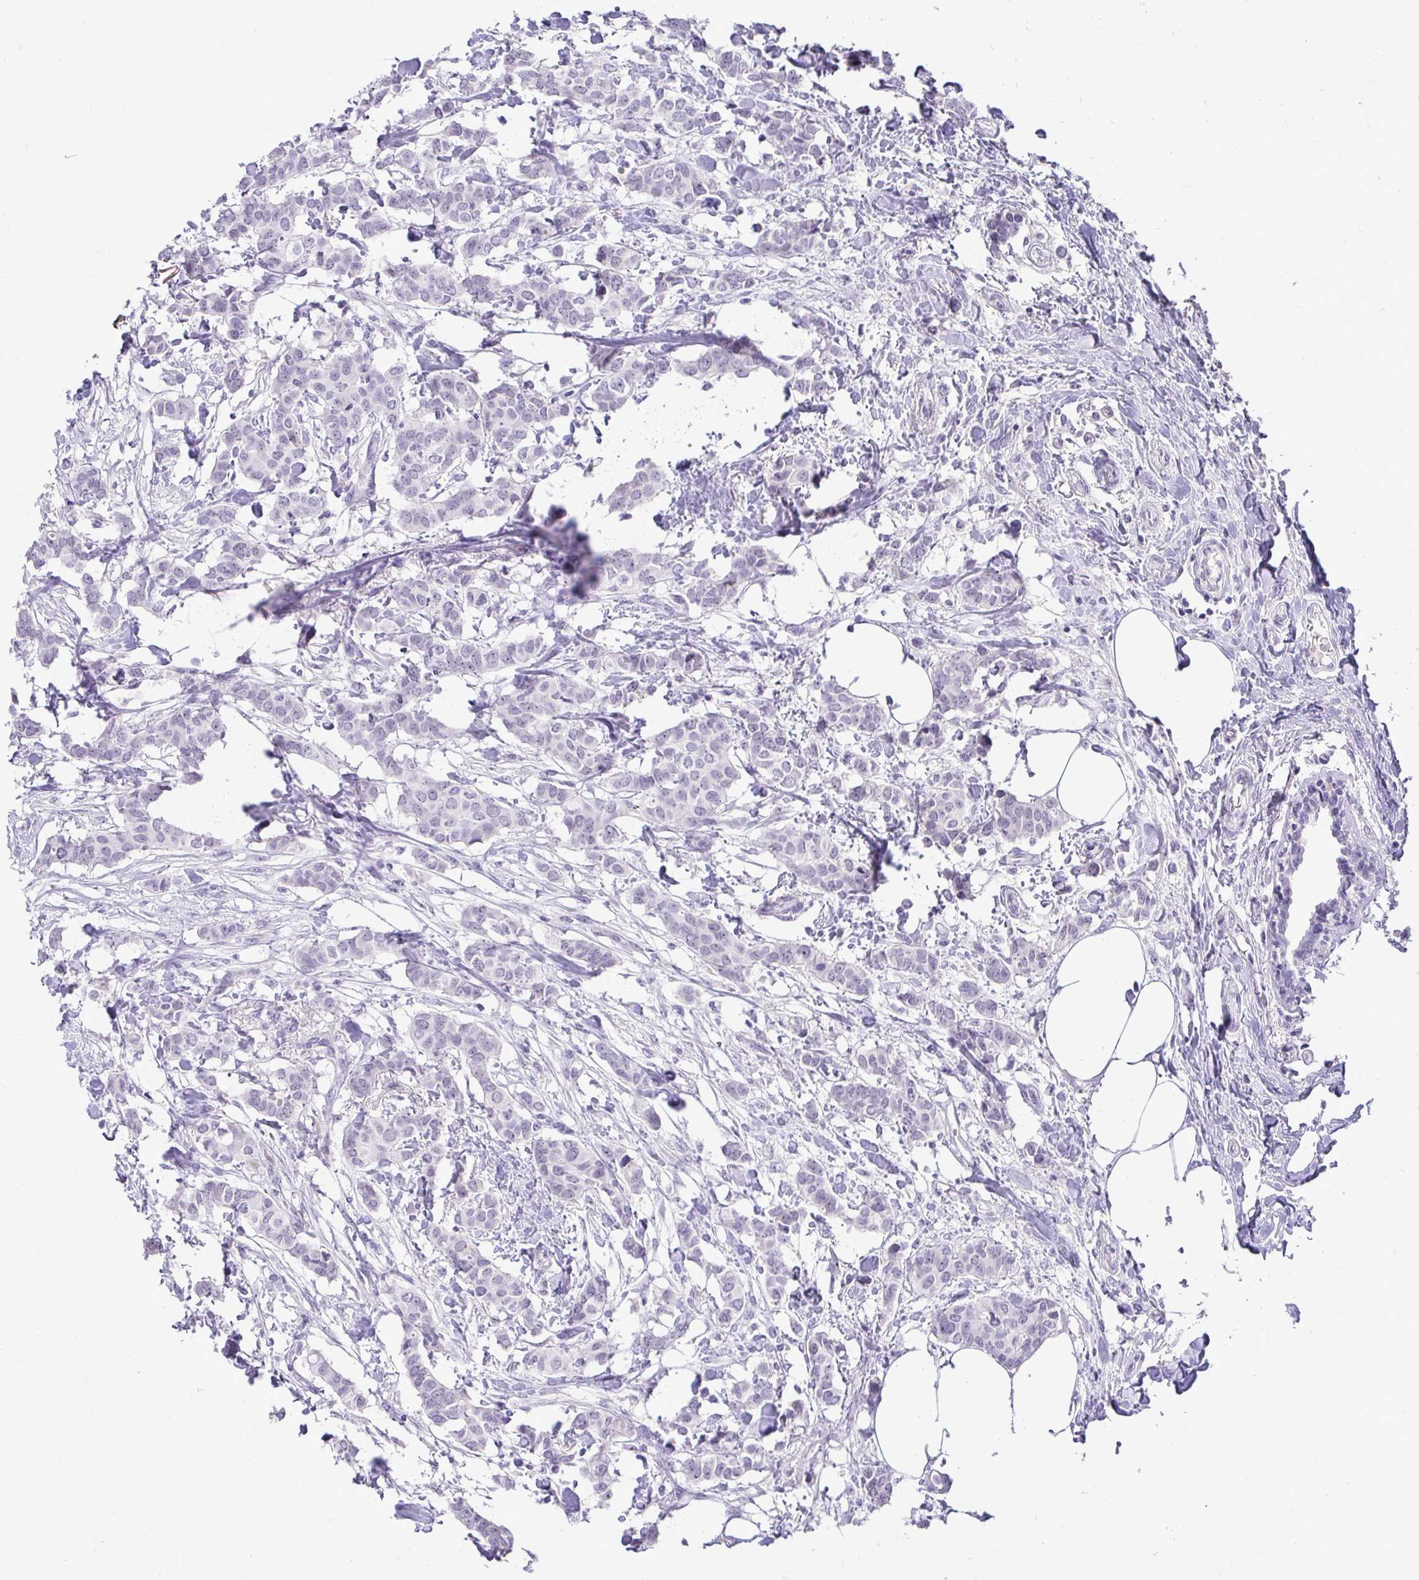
{"staining": {"intensity": "negative", "quantity": "none", "location": "none"}, "tissue": "breast cancer", "cell_type": "Tumor cells", "image_type": "cancer", "snomed": [{"axis": "morphology", "description": "Duct carcinoma"}, {"axis": "topography", "description": "Breast"}], "caption": "Immunohistochemical staining of human infiltrating ductal carcinoma (breast) shows no significant expression in tumor cells. (Stains: DAB (3,3'-diaminobenzidine) immunohistochemistry (IHC) with hematoxylin counter stain, Microscopy: brightfield microscopy at high magnification).", "gene": "NIFK", "patient": {"sex": "female", "age": 62}}